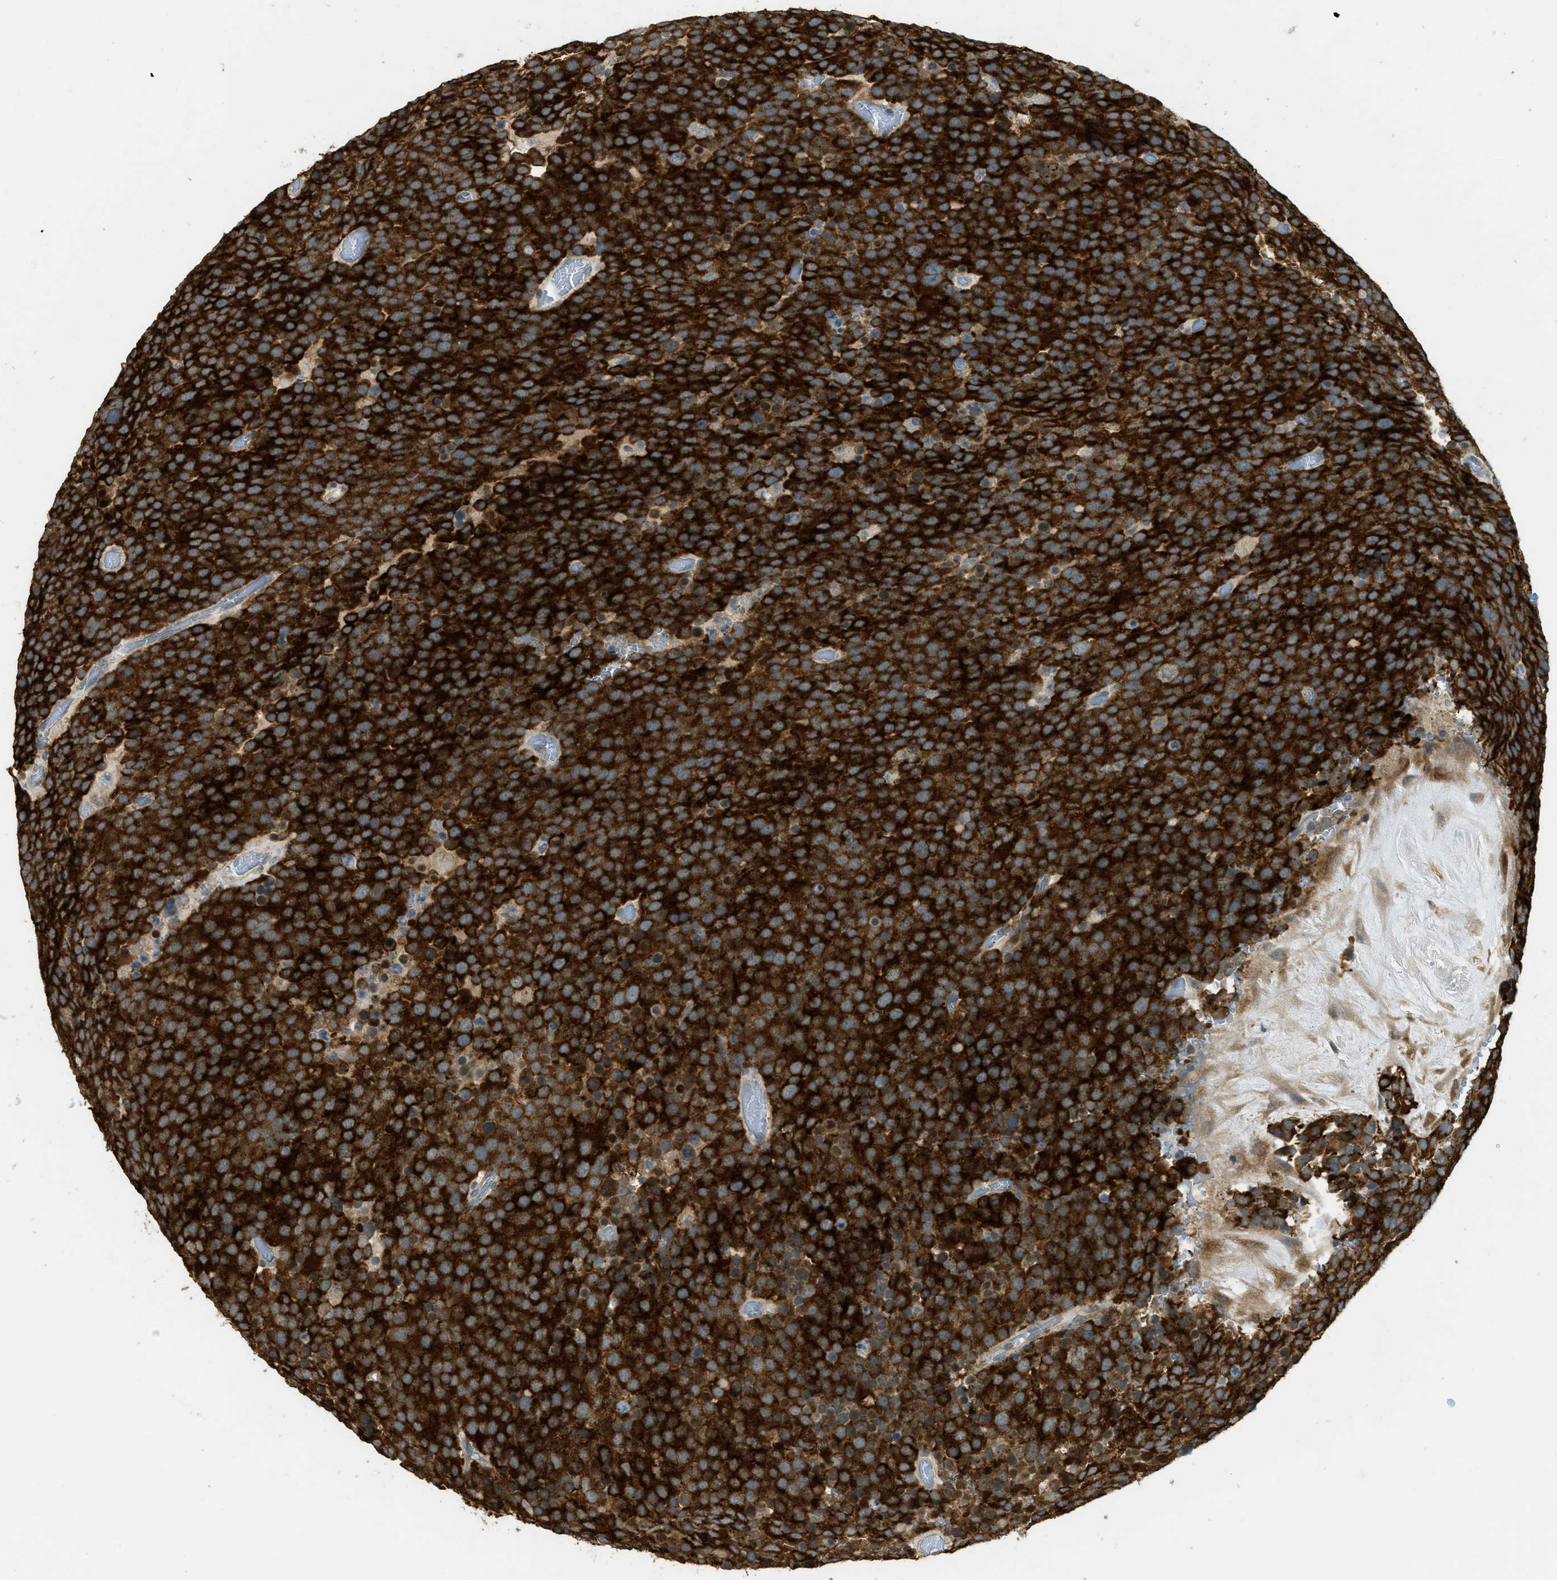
{"staining": {"intensity": "strong", "quantity": ">75%", "location": "cytoplasmic/membranous"}, "tissue": "testis cancer", "cell_type": "Tumor cells", "image_type": "cancer", "snomed": [{"axis": "morphology", "description": "Seminoma, NOS"}, {"axis": "topography", "description": "Testis"}], "caption": "Seminoma (testis) was stained to show a protein in brown. There is high levels of strong cytoplasmic/membranous staining in about >75% of tumor cells. (brown staining indicates protein expression, while blue staining denotes nuclei).", "gene": "IGF2BP2", "patient": {"sex": "male", "age": 71}}